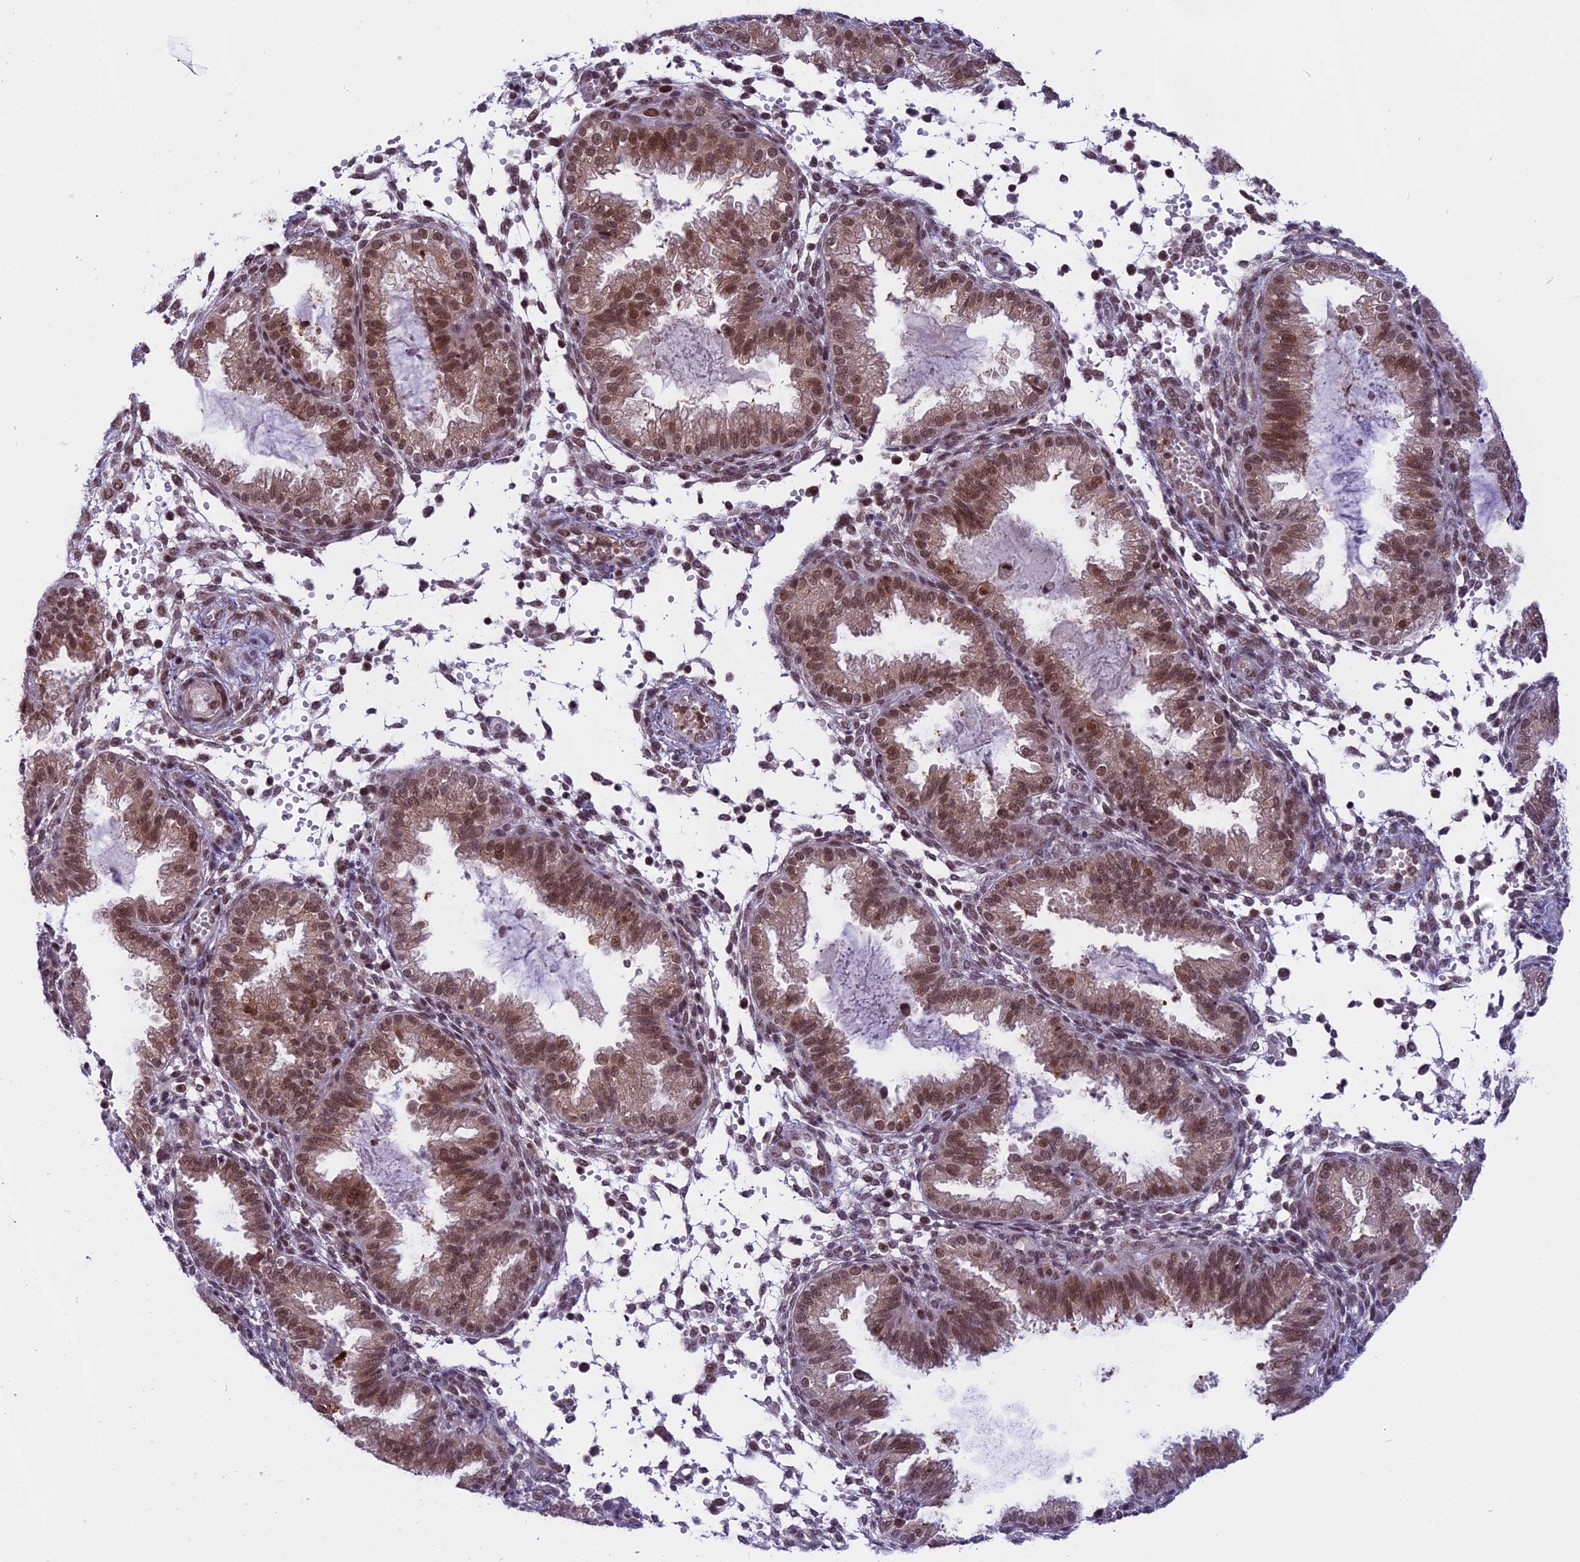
{"staining": {"intensity": "moderate", "quantity": "<25%", "location": "nuclear"}, "tissue": "endometrium", "cell_type": "Cells in endometrial stroma", "image_type": "normal", "snomed": [{"axis": "morphology", "description": "Normal tissue, NOS"}, {"axis": "topography", "description": "Endometrium"}], "caption": "IHC (DAB) staining of normal endometrium demonstrates moderate nuclear protein positivity in about <25% of cells in endometrial stroma. (brown staining indicates protein expression, while blue staining denotes nuclei).", "gene": "TADA3", "patient": {"sex": "female", "age": 33}}